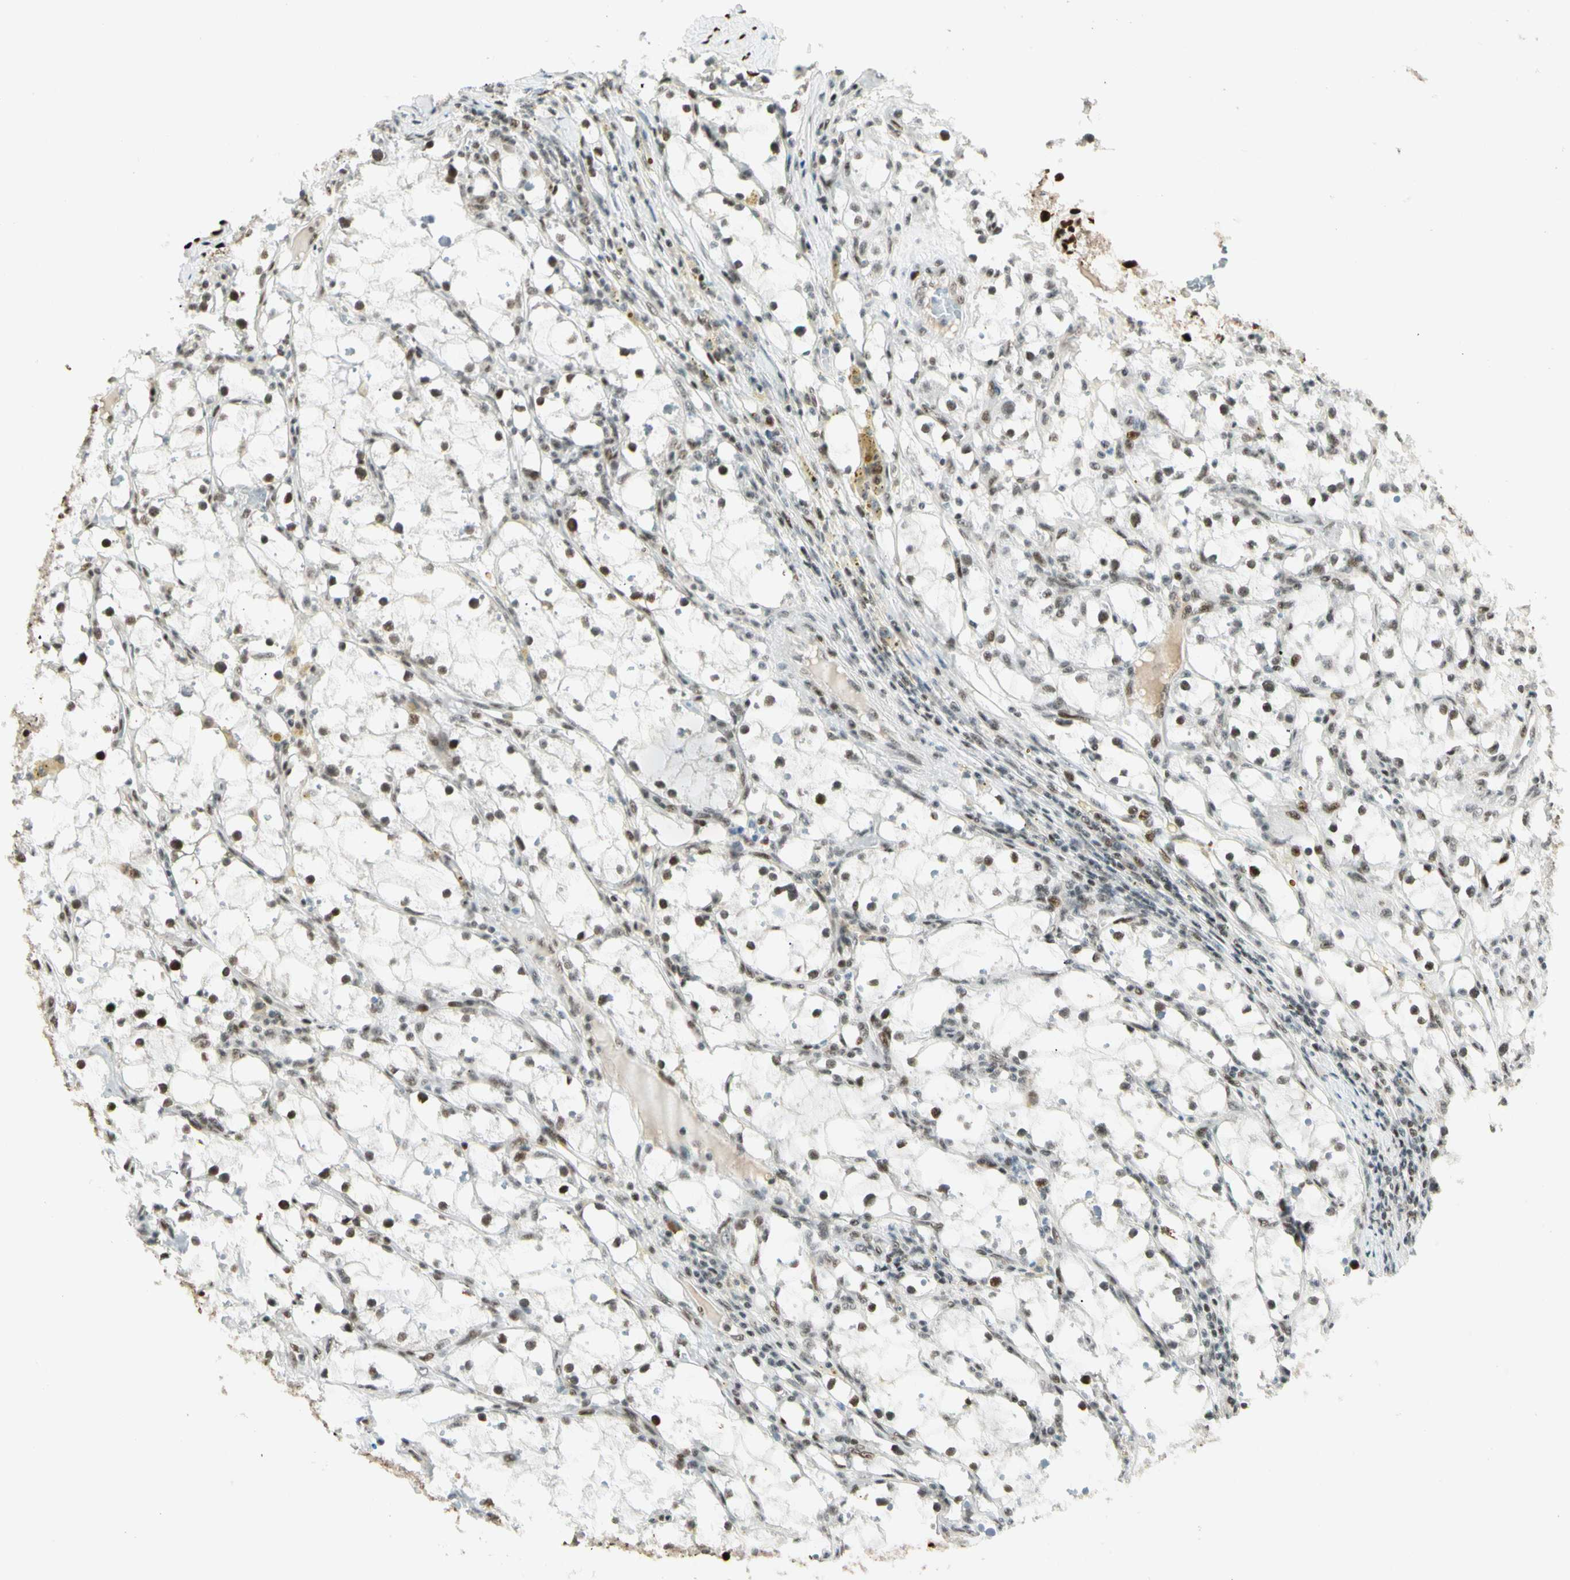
{"staining": {"intensity": "strong", "quantity": ">75%", "location": "nuclear"}, "tissue": "renal cancer", "cell_type": "Tumor cells", "image_type": "cancer", "snomed": [{"axis": "morphology", "description": "Adenocarcinoma, NOS"}, {"axis": "topography", "description": "Kidney"}], "caption": "IHC staining of renal cancer (adenocarcinoma), which demonstrates high levels of strong nuclear staining in approximately >75% of tumor cells indicating strong nuclear protein staining. The staining was performed using DAB (3,3'-diaminobenzidine) (brown) for protein detection and nuclei were counterstained in hematoxylin (blue).", "gene": "FUS", "patient": {"sex": "male", "age": 56}}